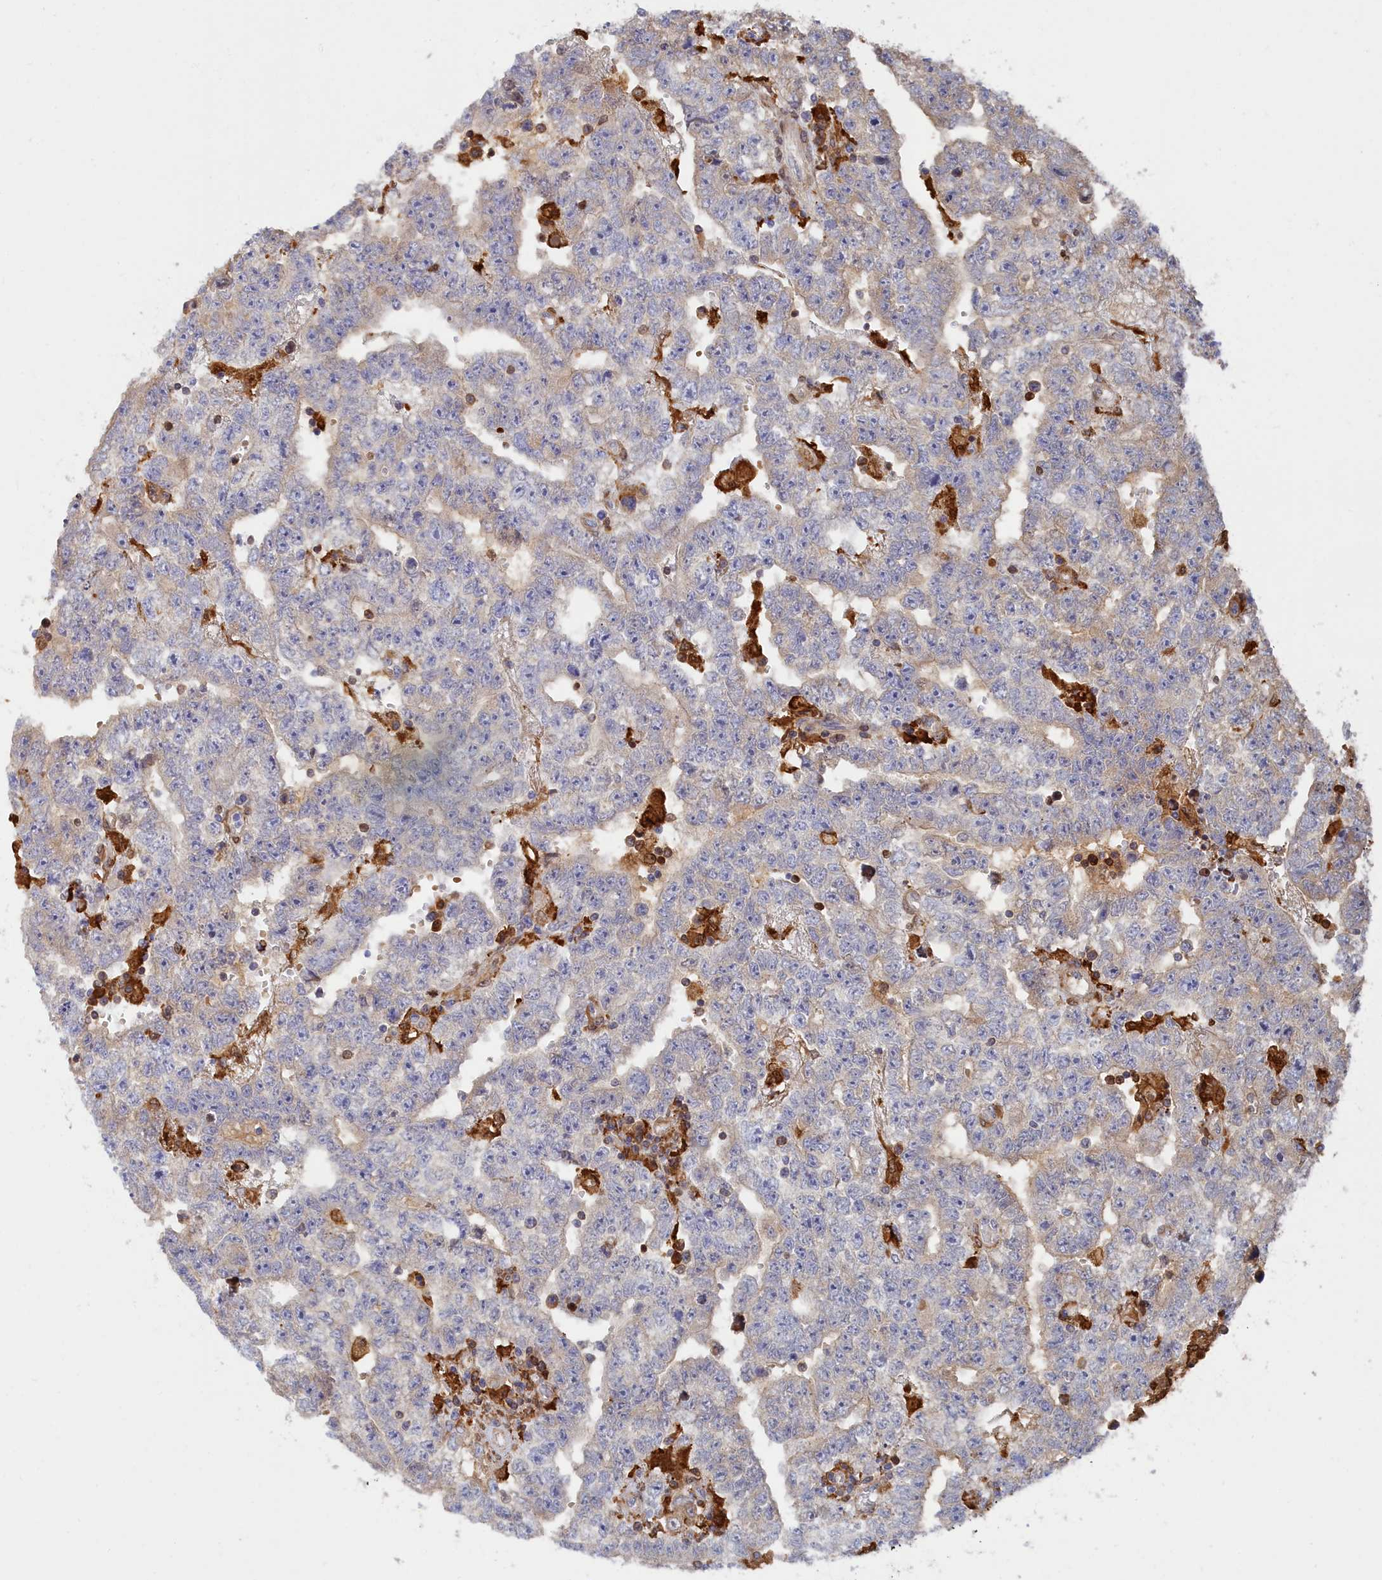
{"staining": {"intensity": "negative", "quantity": "none", "location": "none"}, "tissue": "testis cancer", "cell_type": "Tumor cells", "image_type": "cancer", "snomed": [{"axis": "morphology", "description": "Carcinoma, Embryonal, NOS"}, {"axis": "topography", "description": "Testis"}], "caption": "A high-resolution photomicrograph shows IHC staining of embryonal carcinoma (testis), which exhibits no significant expression in tumor cells.", "gene": "SPATA5L1", "patient": {"sex": "male", "age": 25}}